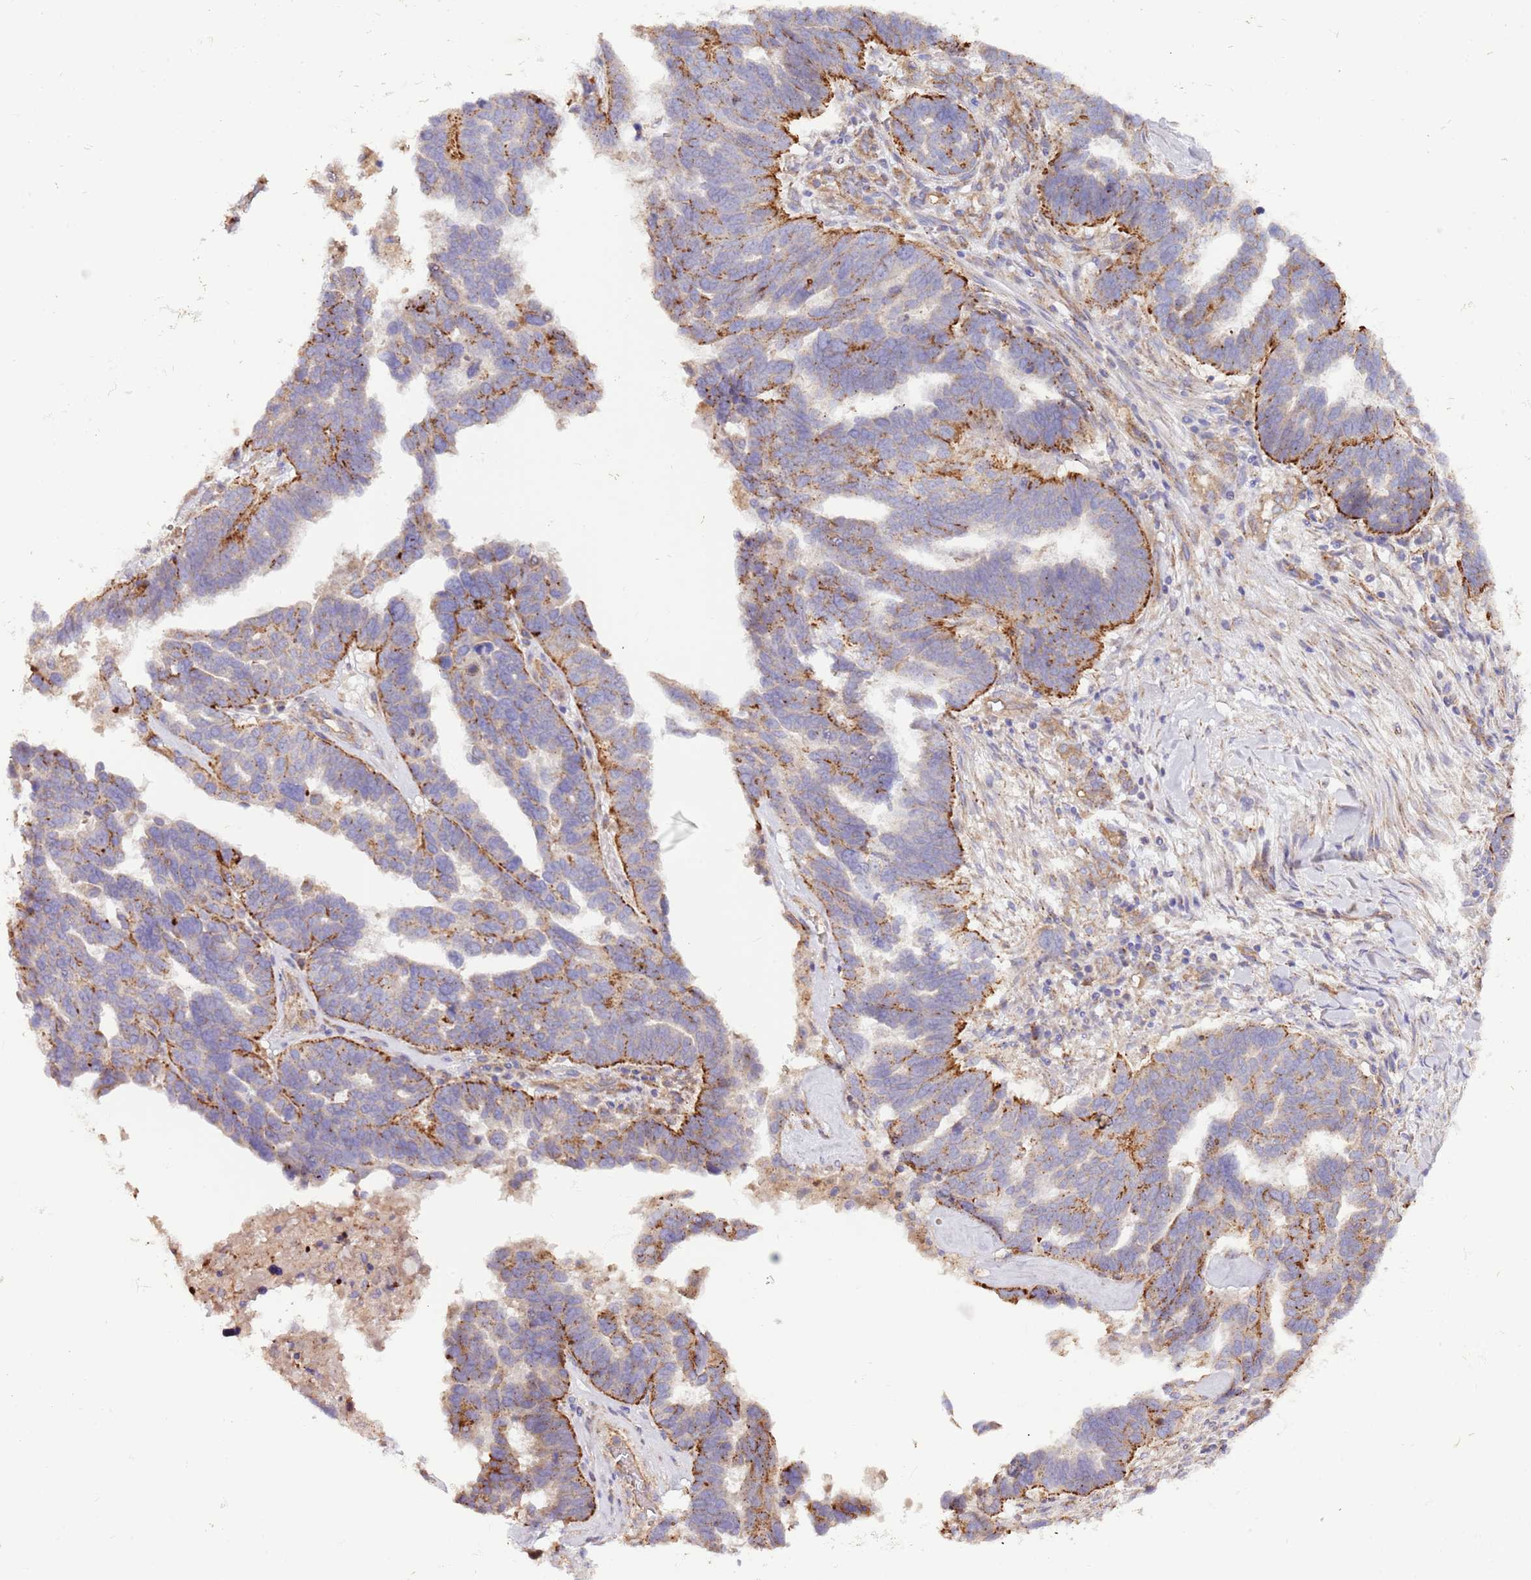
{"staining": {"intensity": "moderate", "quantity": "<25%", "location": "cytoplasmic/membranous"}, "tissue": "ovarian cancer", "cell_type": "Tumor cells", "image_type": "cancer", "snomed": [{"axis": "morphology", "description": "Cystadenocarcinoma, serous, NOS"}, {"axis": "topography", "description": "Ovary"}], "caption": "Ovarian cancer (serous cystadenocarcinoma) was stained to show a protein in brown. There is low levels of moderate cytoplasmic/membranous staining in about <25% of tumor cells.", "gene": "DOCK6", "patient": {"sex": "female", "age": 59}}